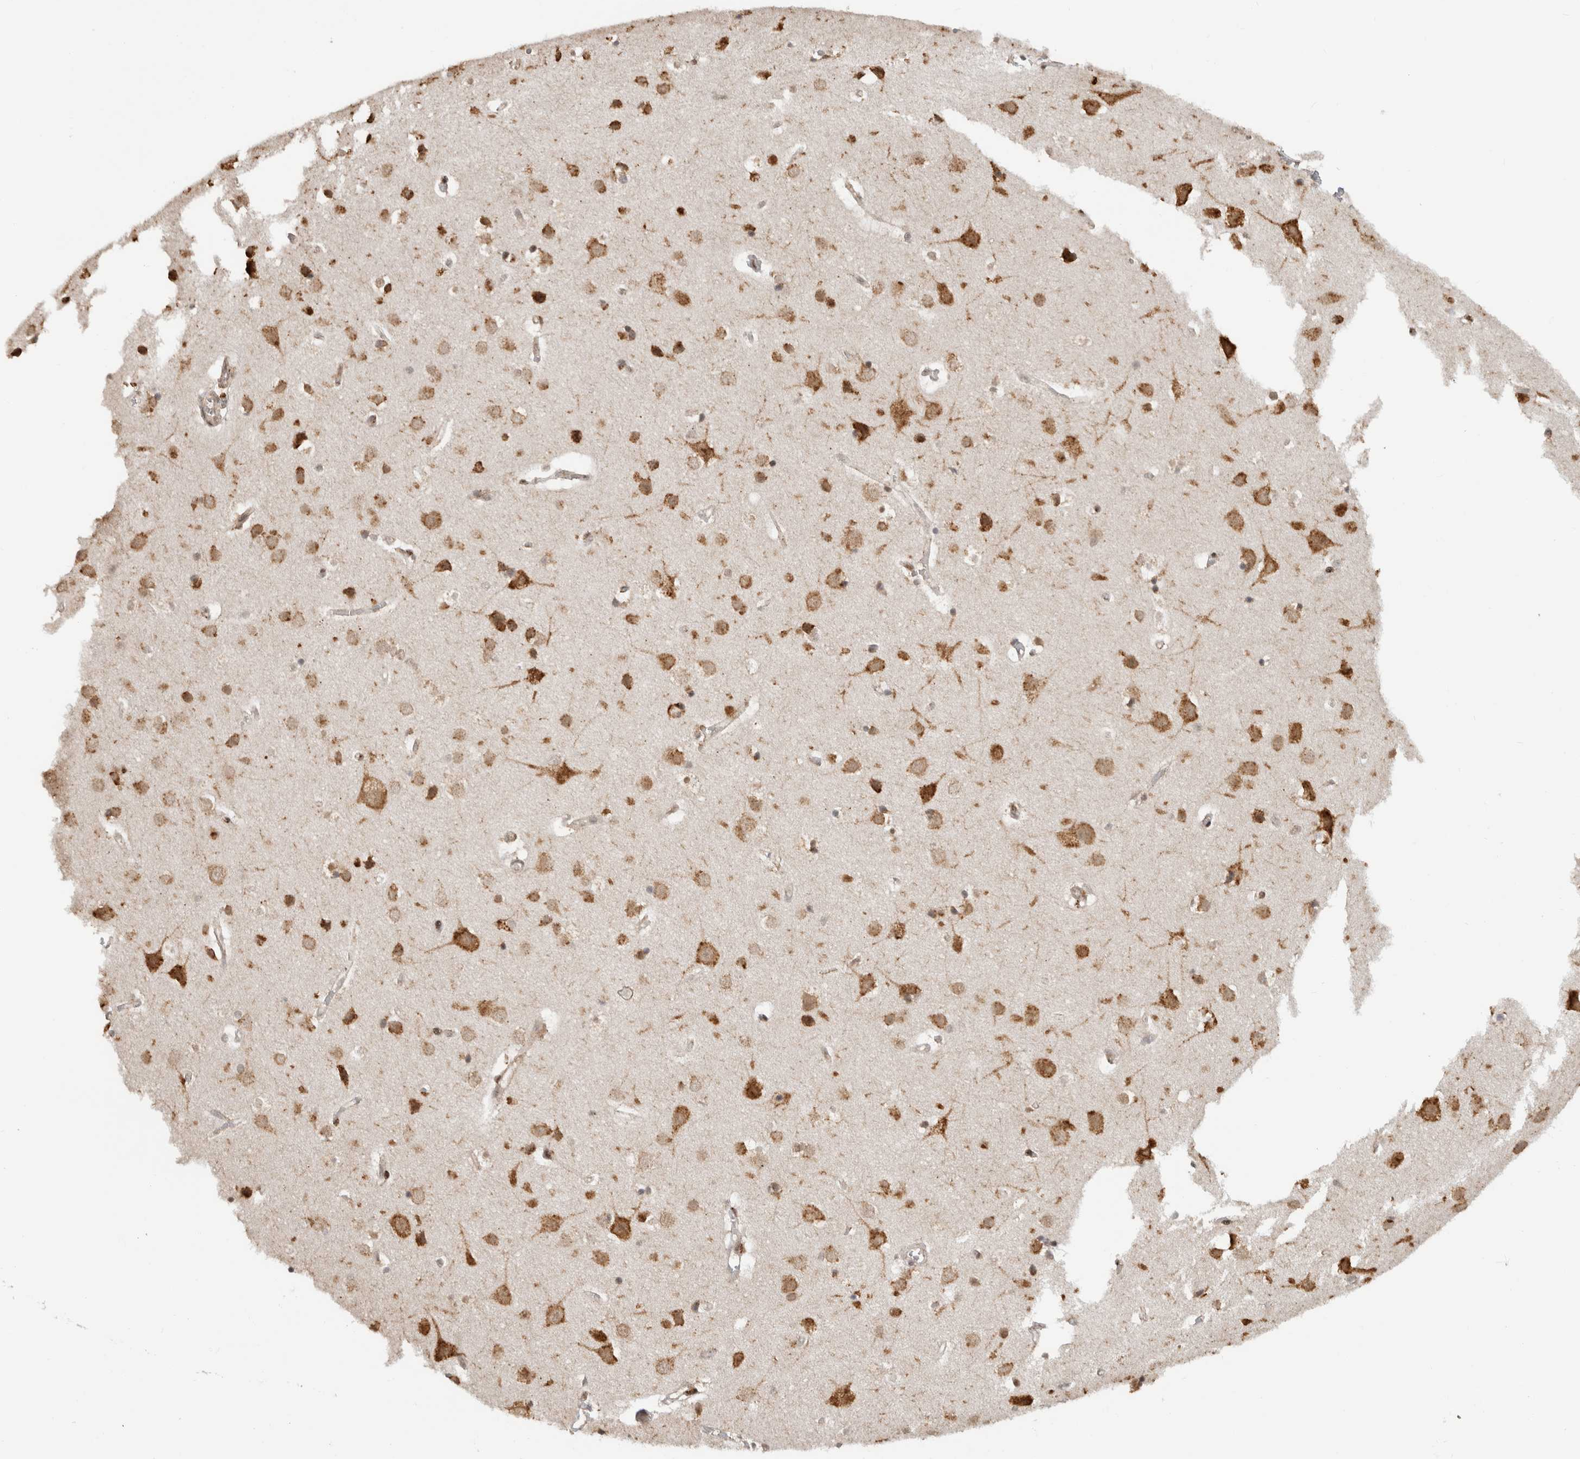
{"staining": {"intensity": "negative", "quantity": "none", "location": "none"}, "tissue": "cerebral cortex", "cell_type": "Endothelial cells", "image_type": "normal", "snomed": [{"axis": "morphology", "description": "Normal tissue, NOS"}, {"axis": "topography", "description": "Cerebral cortex"}], "caption": "High power microscopy micrograph of an immunohistochemistry (IHC) histopathology image of unremarkable cerebral cortex, revealing no significant expression in endothelial cells.", "gene": "MS4A7", "patient": {"sex": "male", "age": 54}}